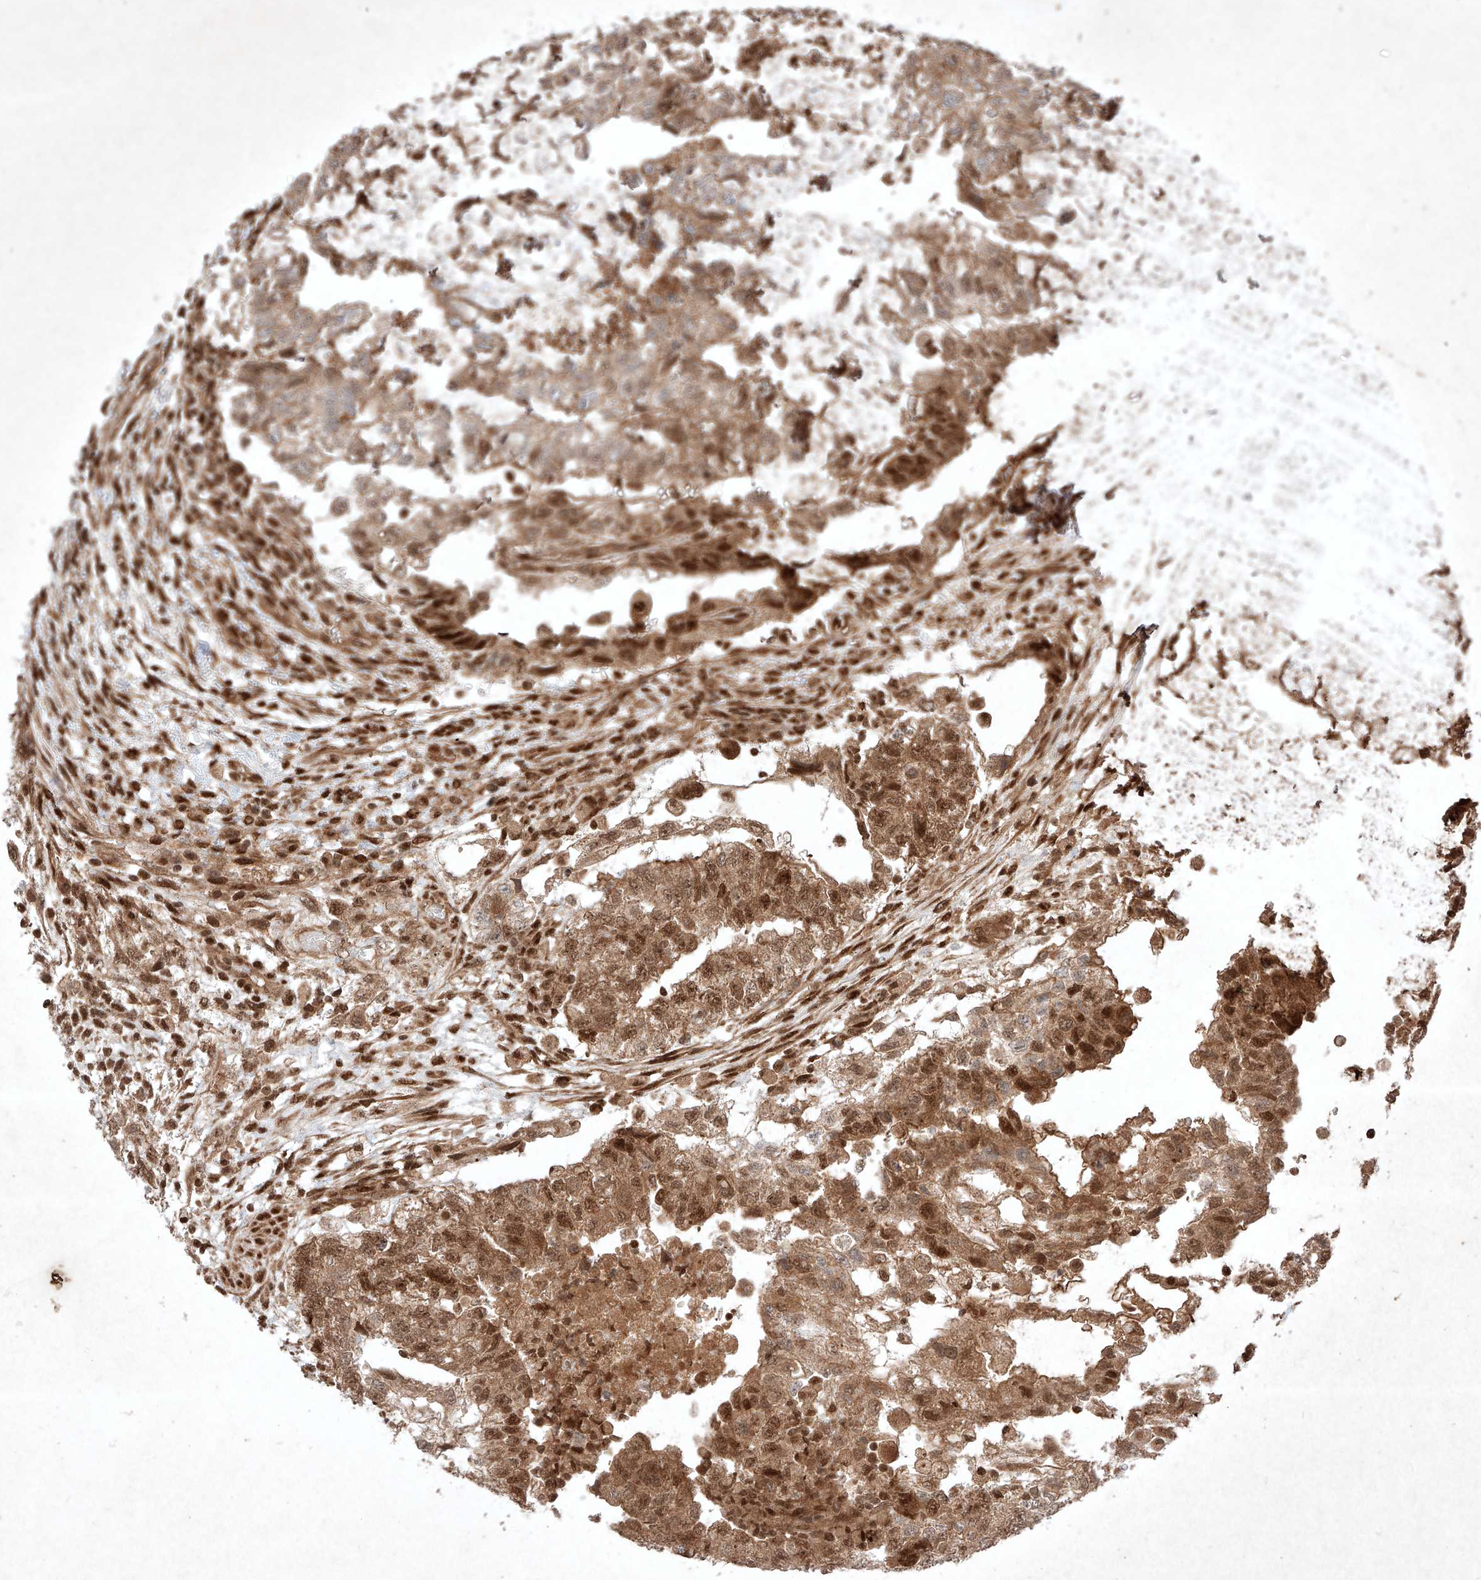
{"staining": {"intensity": "moderate", "quantity": ">75%", "location": "cytoplasmic/membranous,nuclear"}, "tissue": "testis cancer", "cell_type": "Tumor cells", "image_type": "cancer", "snomed": [{"axis": "morphology", "description": "Carcinoma, Embryonal, NOS"}, {"axis": "topography", "description": "Testis"}], "caption": "A histopathology image of human testis embryonal carcinoma stained for a protein shows moderate cytoplasmic/membranous and nuclear brown staining in tumor cells.", "gene": "RNF31", "patient": {"sex": "male", "age": 36}}